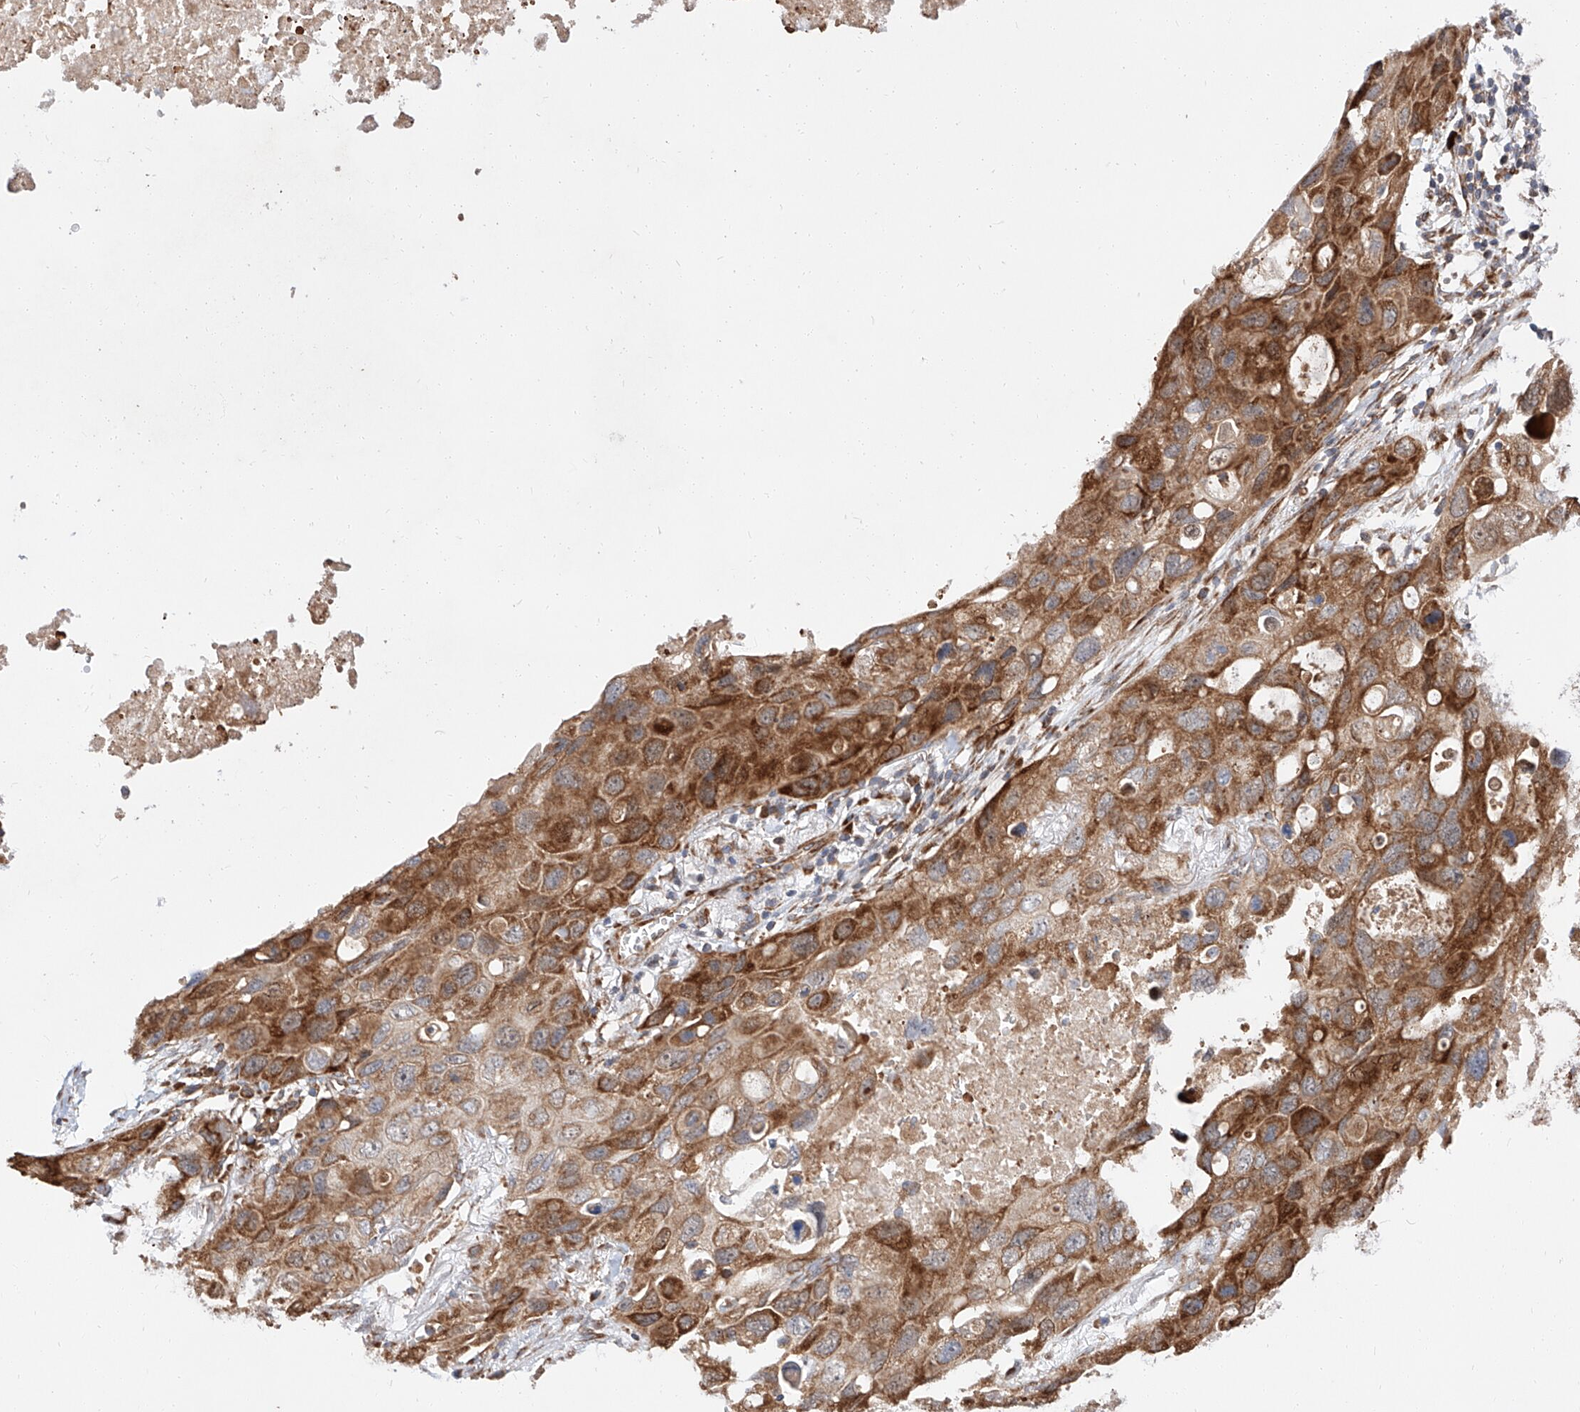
{"staining": {"intensity": "moderate", "quantity": ">75%", "location": "cytoplasmic/membranous"}, "tissue": "lung cancer", "cell_type": "Tumor cells", "image_type": "cancer", "snomed": [{"axis": "morphology", "description": "Squamous cell carcinoma, NOS"}, {"axis": "topography", "description": "Lung"}], "caption": "IHC (DAB) staining of human lung squamous cell carcinoma shows moderate cytoplasmic/membranous protein staining in about >75% of tumor cells.", "gene": "DIRAS3", "patient": {"sex": "female", "age": 73}}